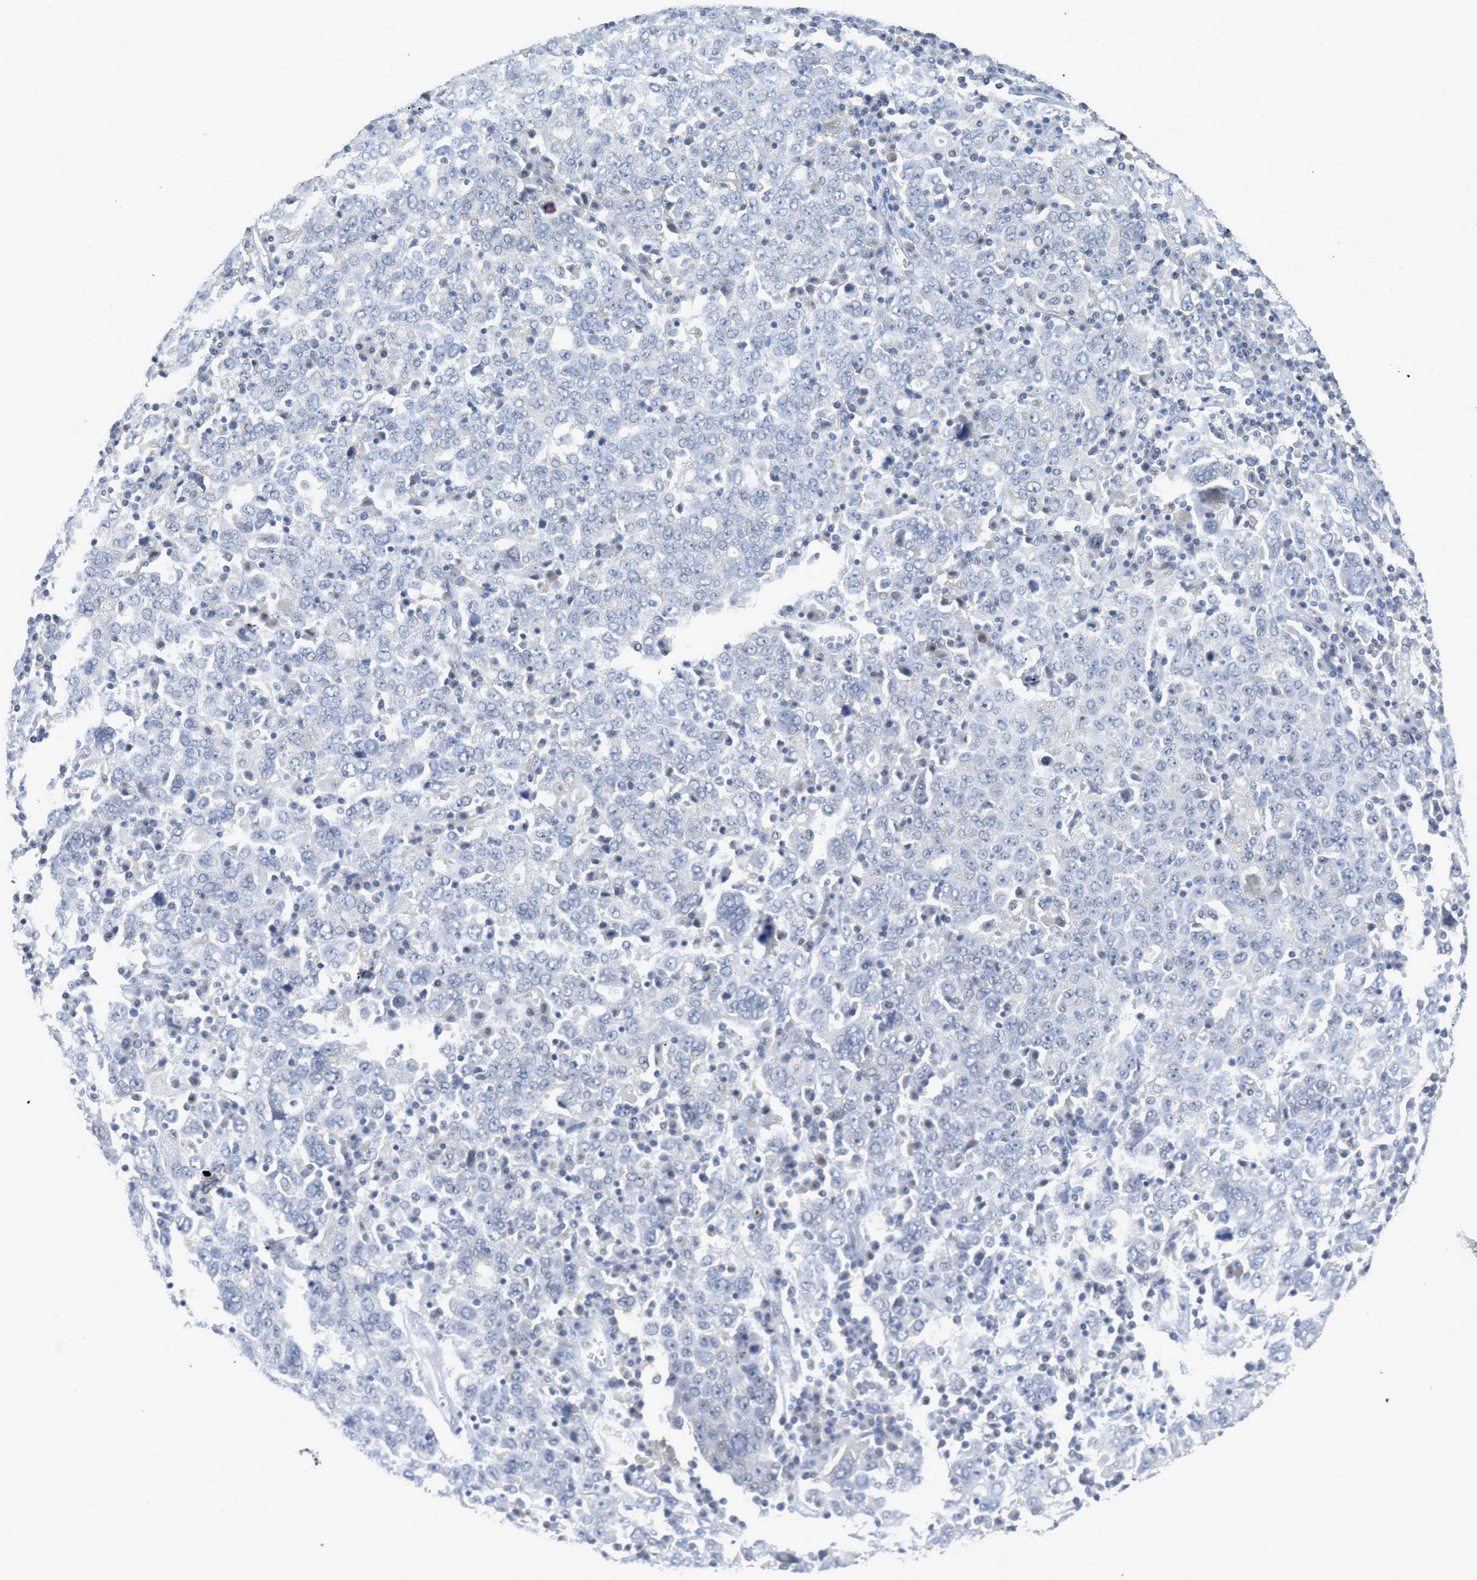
{"staining": {"intensity": "negative", "quantity": "none", "location": "none"}, "tissue": "ovarian cancer", "cell_type": "Tumor cells", "image_type": "cancer", "snomed": [{"axis": "morphology", "description": "Carcinoma, endometroid"}, {"axis": "topography", "description": "Ovary"}], "caption": "Tumor cells are negative for protein expression in human ovarian endometroid carcinoma. (Brightfield microscopy of DAB IHC at high magnification).", "gene": "TNFAIP1", "patient": {"sex": "female", "age": 62}}